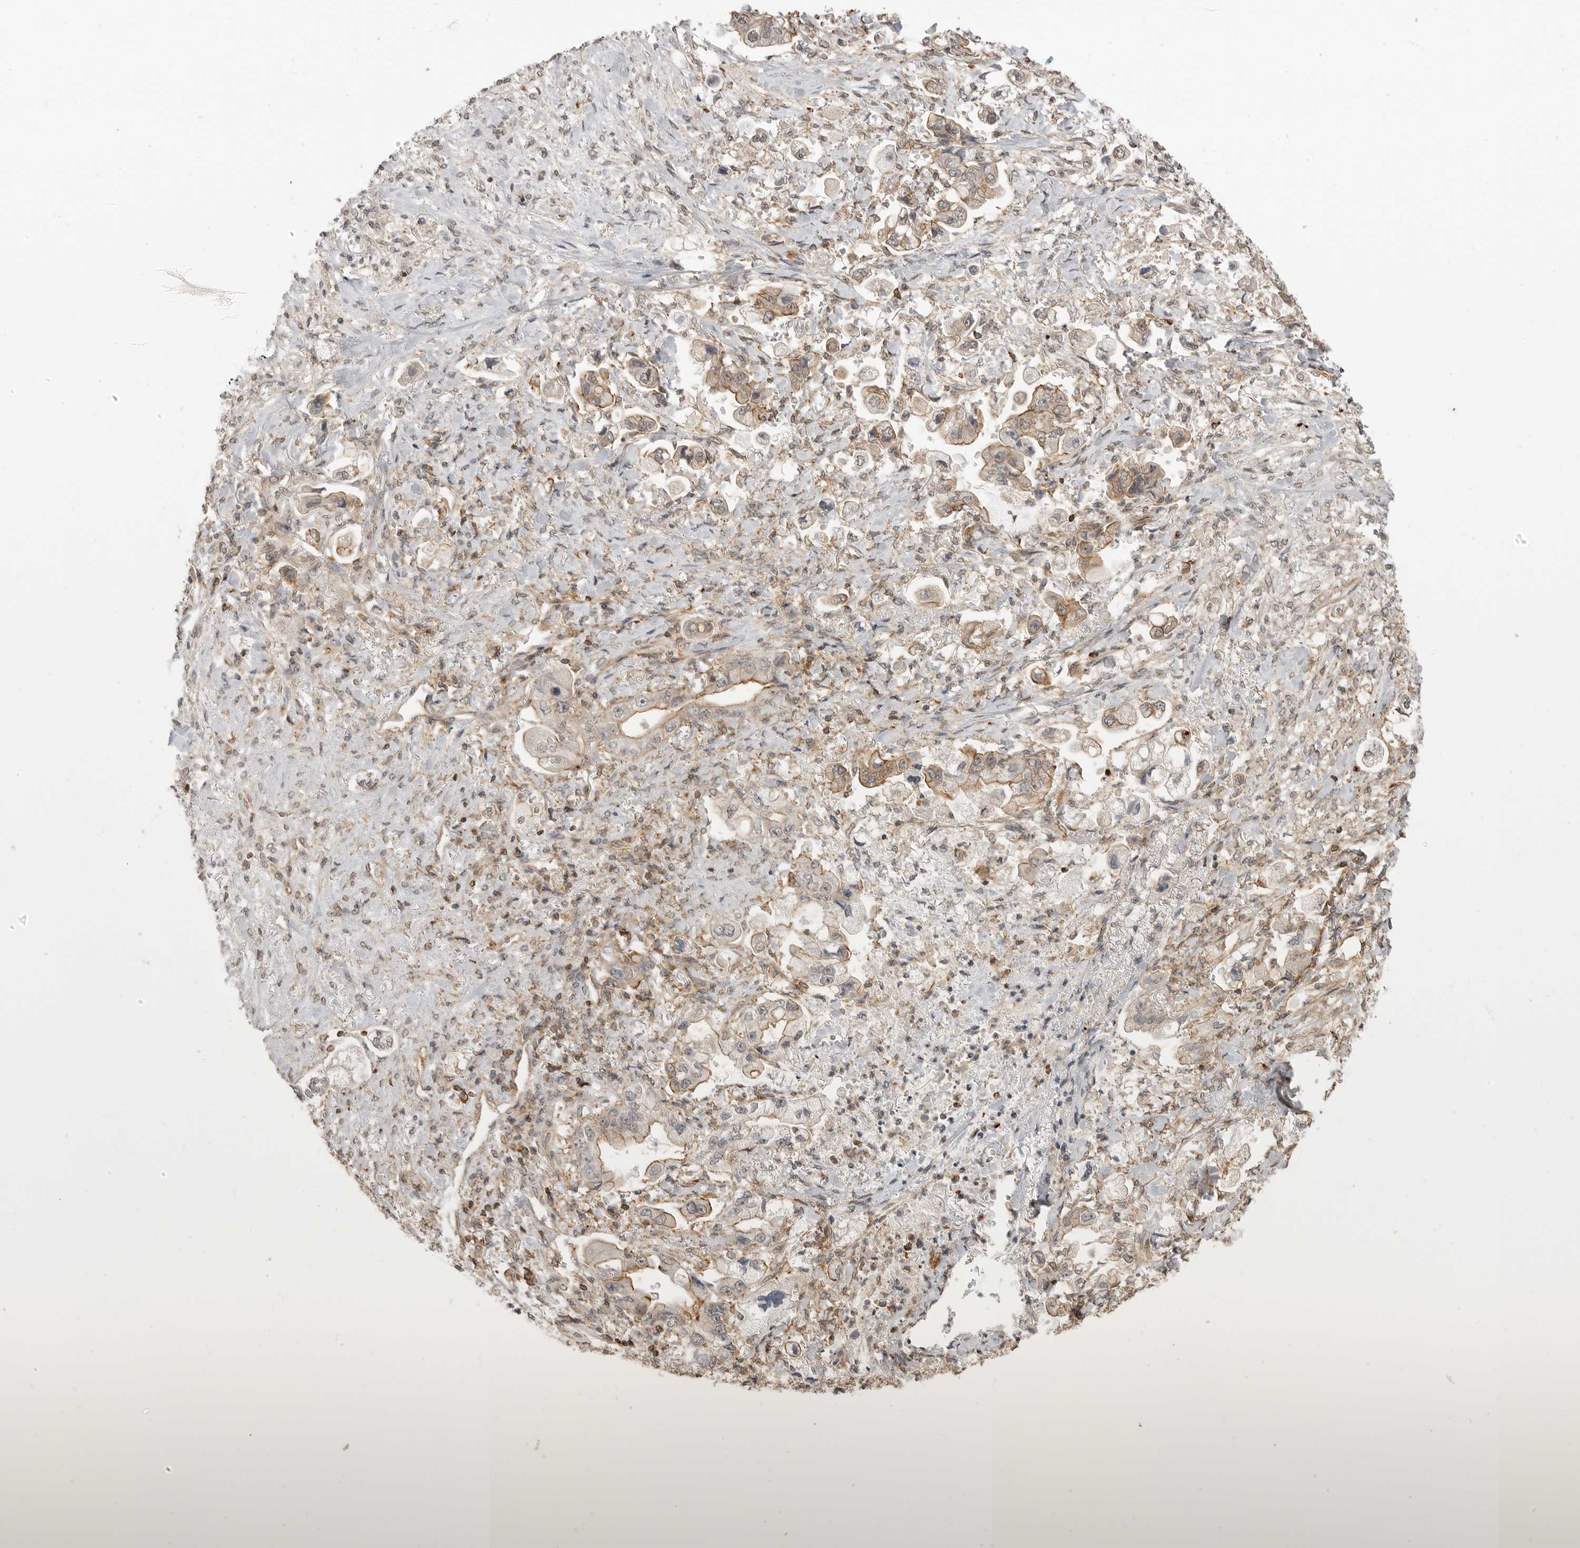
{"staining": {"intensity": "moderate", "quantity": ">75%", "location": "cytoplasmic/membranous"}, "tissue": "stomach cancer", "cell_type": "Tumor cells", "image_type": "cancer", "snomed": [{"axis": "morphology", "description": "Adenocarcinoma, NOS"}, {"axis": "topography", "description": "Stomach"}], "caption": "Immunohistochemical staining of stomach cancer (adenocarcinoma) demonstrates medium levels of moderate cytoplasmic/membranous expression in about >75% of tumor cells.", "gene": "GPC2", "patient": {"sex": "male", "age": 62}}